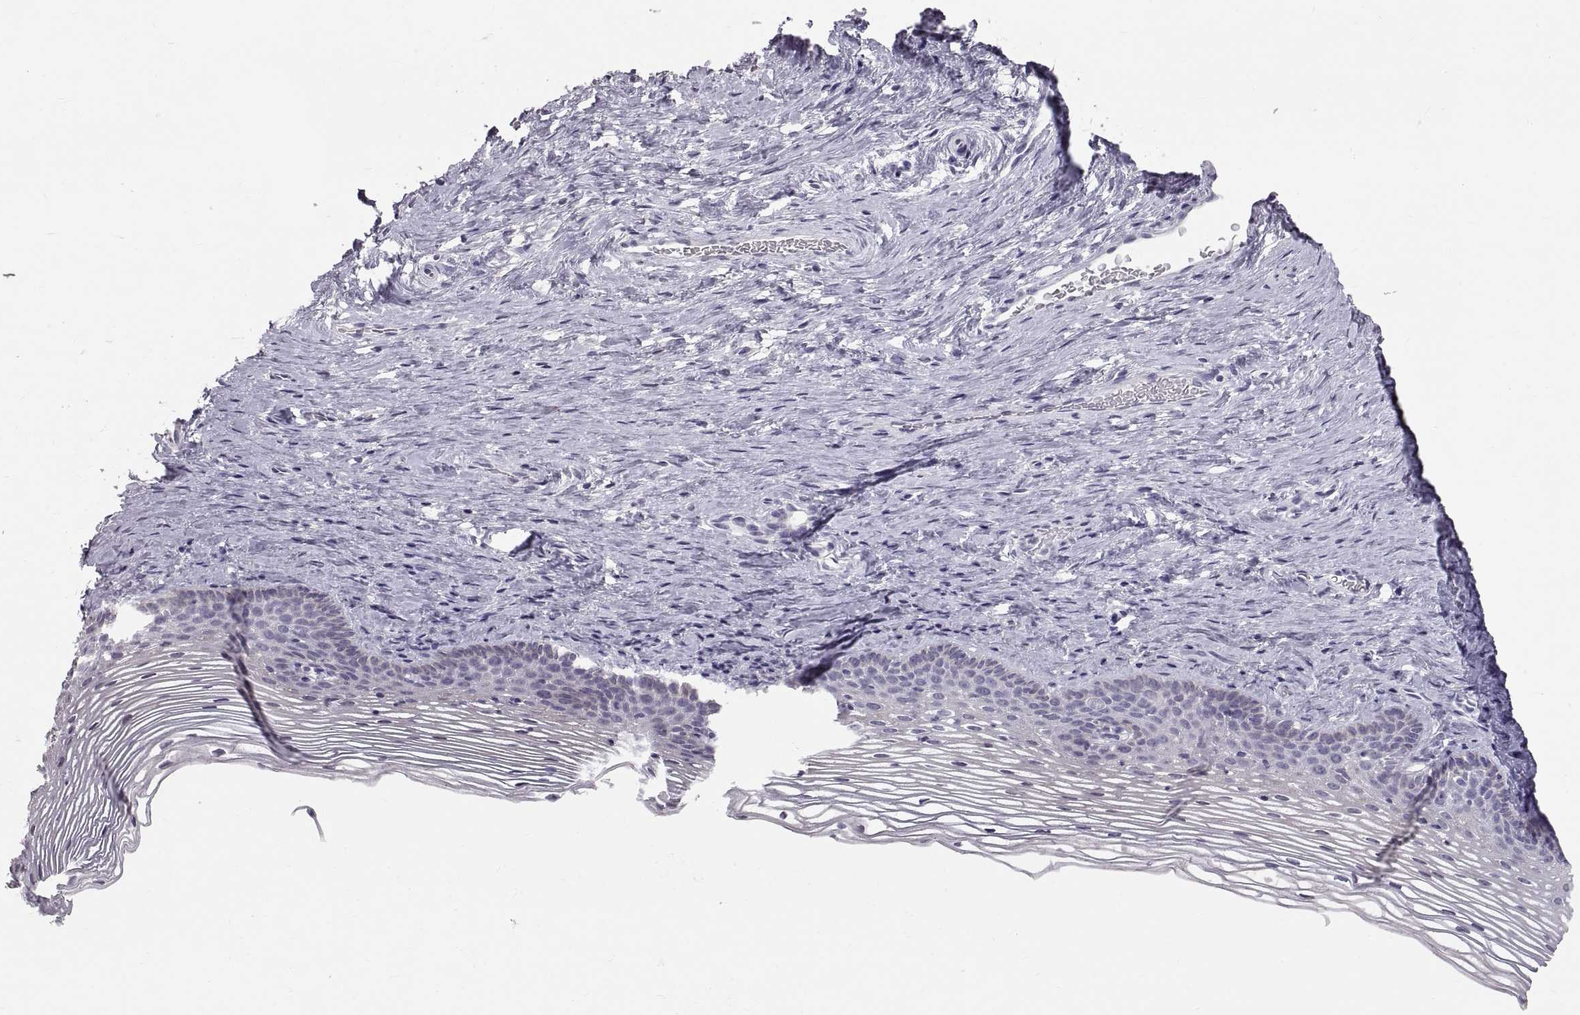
{"staining": {"intensity": "negative", "quantity": "none", "location": "none"}, "tissue": "cervix", "cell_type": "Glandular cells", "image_type": "normal", "snomed": [{"axis": "morphology", "description": "Normal tissue, NOS"}, {"axis": "topography", "description": "Cervix"}], "caption": "Immunohistochemistry image of unremarkable cervix: human cervix stained with DAB (3,3'-diaminobenzidine) exhibits no significant protein positivity in glandular cells. (DAB IHC with hematoxylin counter stain).", "gene": "SPACDR", "patient": {"sex": "female", "age": 39}}